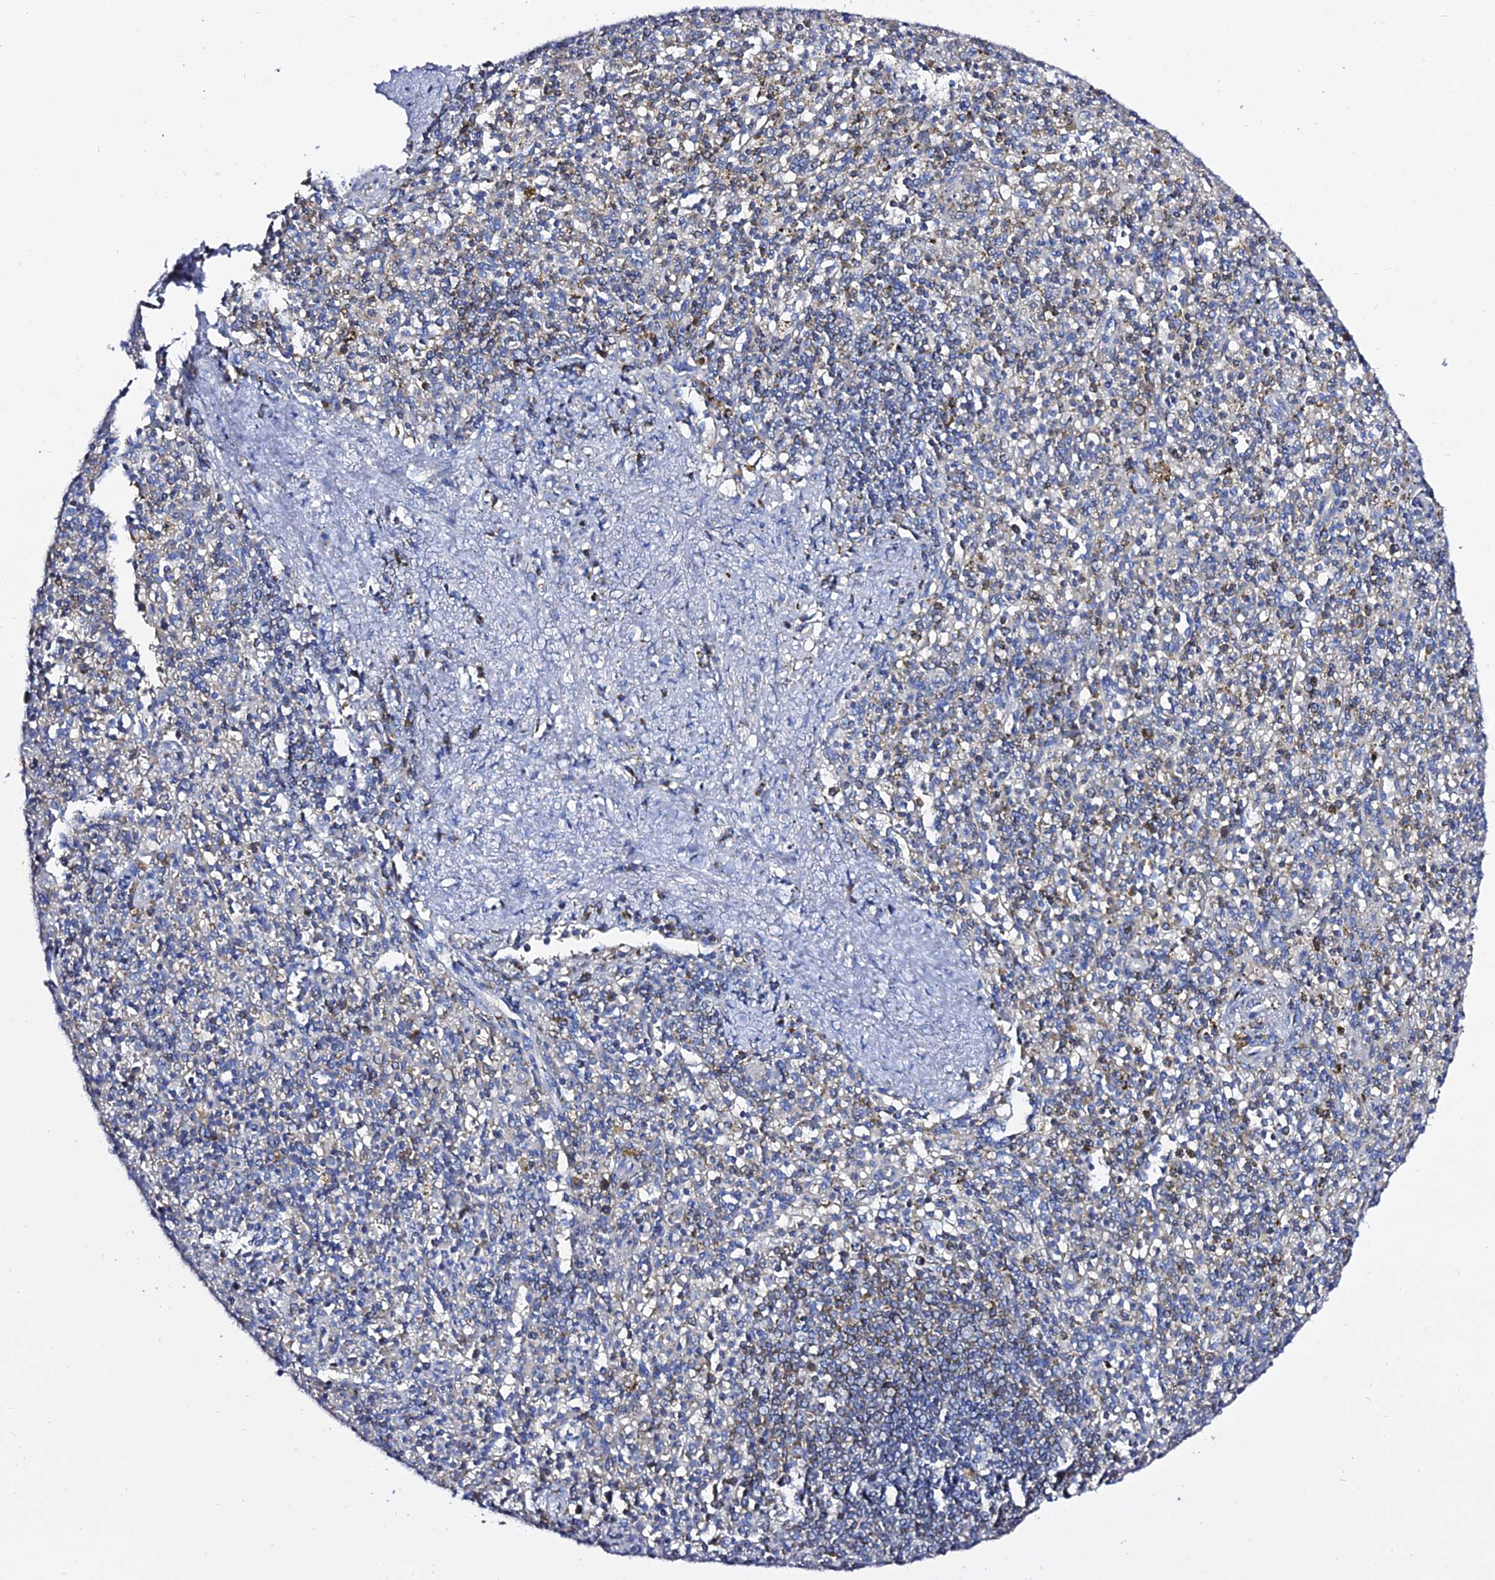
{"staining": {"intensity": "weak", "quantity": "<25%", "location": "cytoplasmic/membranous"}, "tissue": "spleen", "cell_type": "Cells in red pulp", "image_type": "normal", "snomed": [{"axis": "morphology", "description": "Normal tissue, NOS"}, {"axis": "topography", "description": "Spleen"}], "caption": "High power microscopy histopathology image of an immunohistochemistry histopathology image of unremarkable spleen, revealing no significant expression in cells in red pulp. Brightfield microscopy of IHC stained with DAB (3,3'-diaminobenzidine) (brown) and hematoxylin (blue), captured at high magnification.", "gene": "TYW5", "patient": {"sex": "male", "age": 72}}